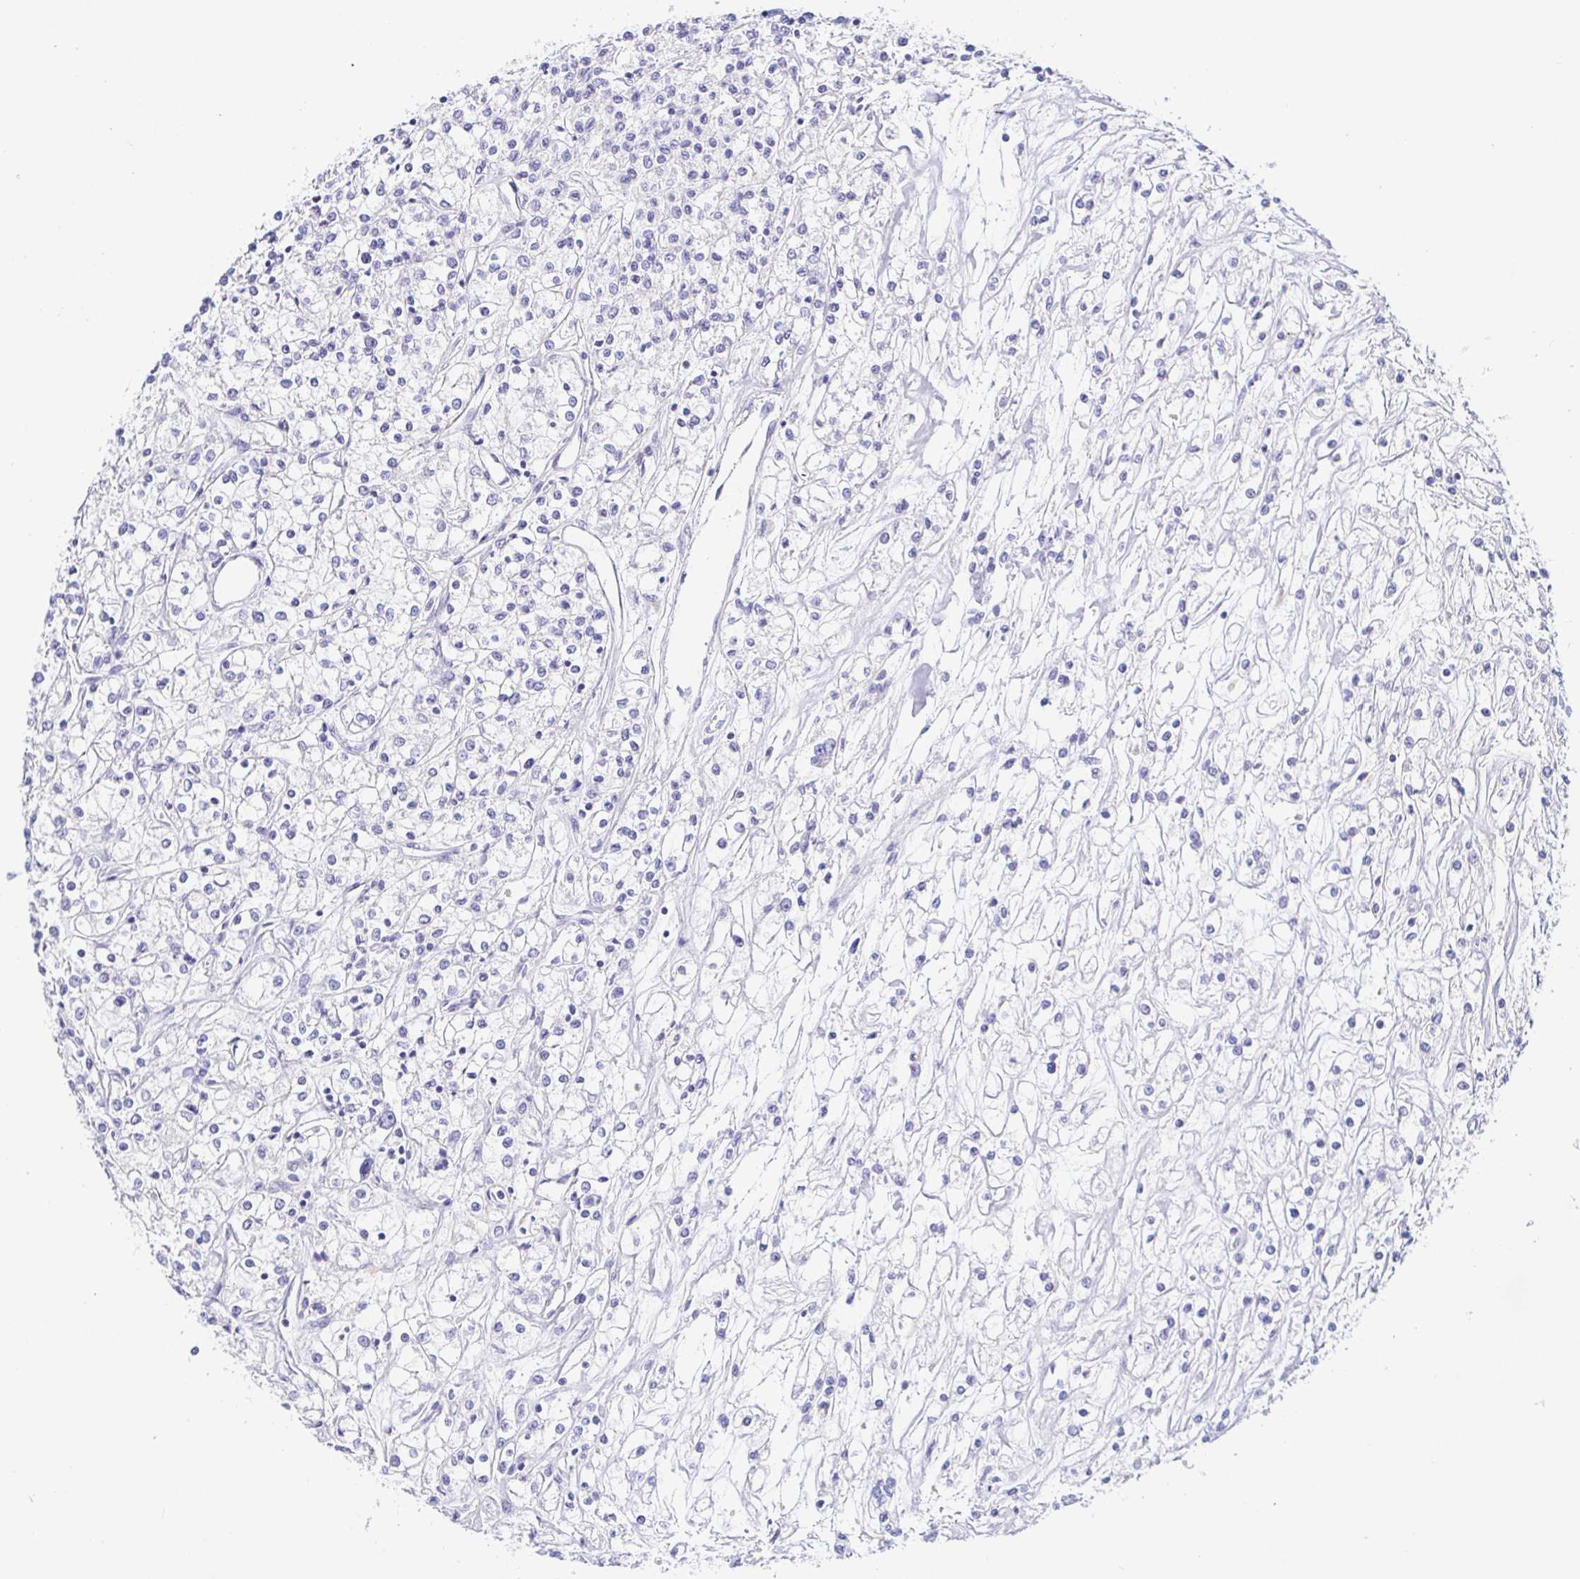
{"staining": {"intensity": "negative", "quantity": "none", "location": "none"}, "tissue": "renal cancer", "cell_type": "Tumor cells", "image_type": "cancer", "snomed": [{"axis": "morphology", "description": "Adenocarcinoma, NOS"}, {"axis": "topography", "description": "Kidney"}], "caption": "Tumor cells show no significant staining in adenocarcinoma (renal).", "gene": "PINLYP", "patient": {"sex": "female", "age": 59}}